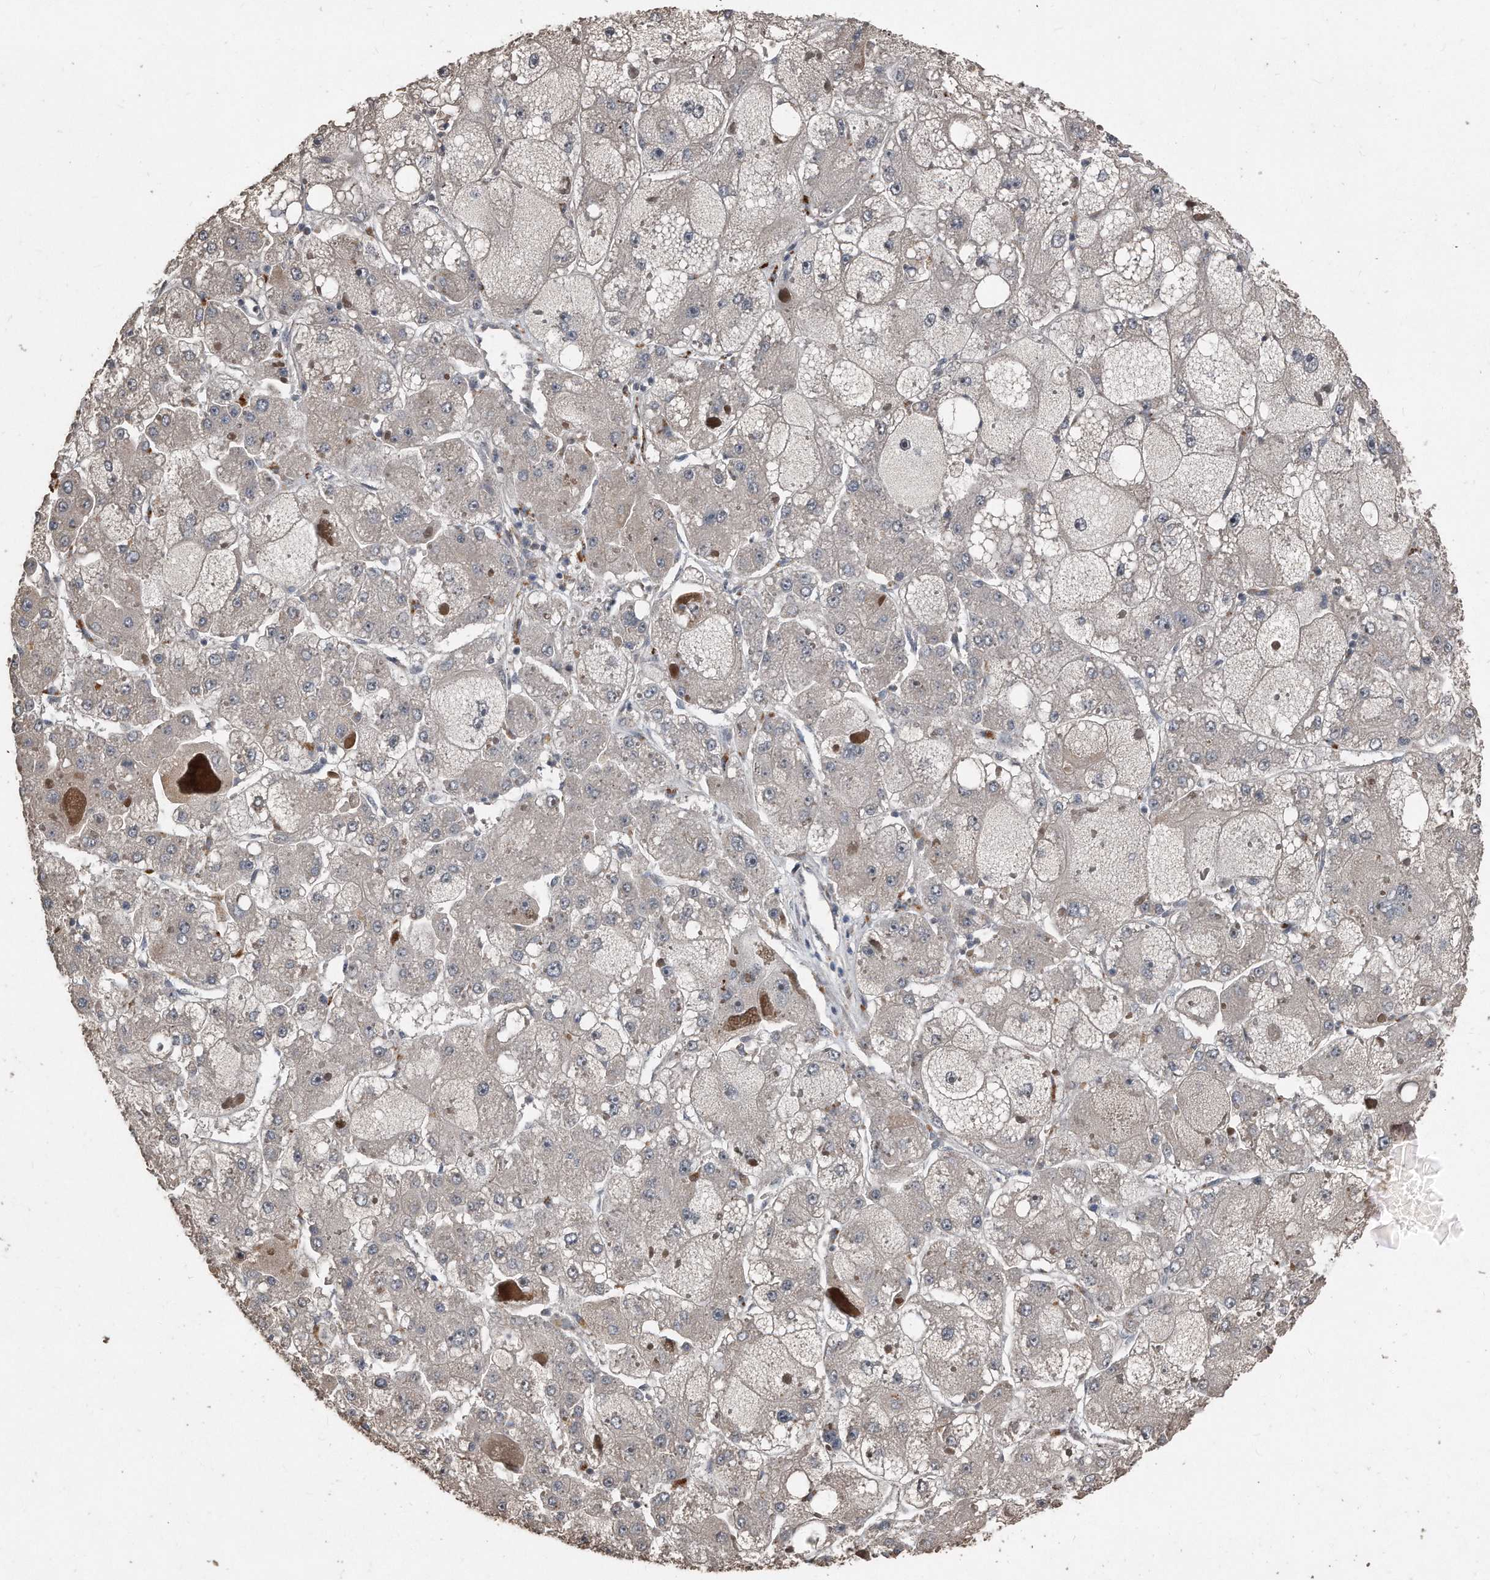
{"staining": {"intensity": "negative", "quantity": "none", "location": "none"}, "tissue": "liver cancer", "cell_type": "Tumor cells", "image_type": "cancer", "snomed": [{"axis": "morphology", "description": "Carcinoma, Hepatocellular, NOS"}, {"axis": "topography", "description": "Liver"}], "caption": "Protein analysis of liver cancer demonstrates no significant positivity in tumor cells.", "gene": "ANKRD10", "patient": {"sex": "female", "age": 73}}